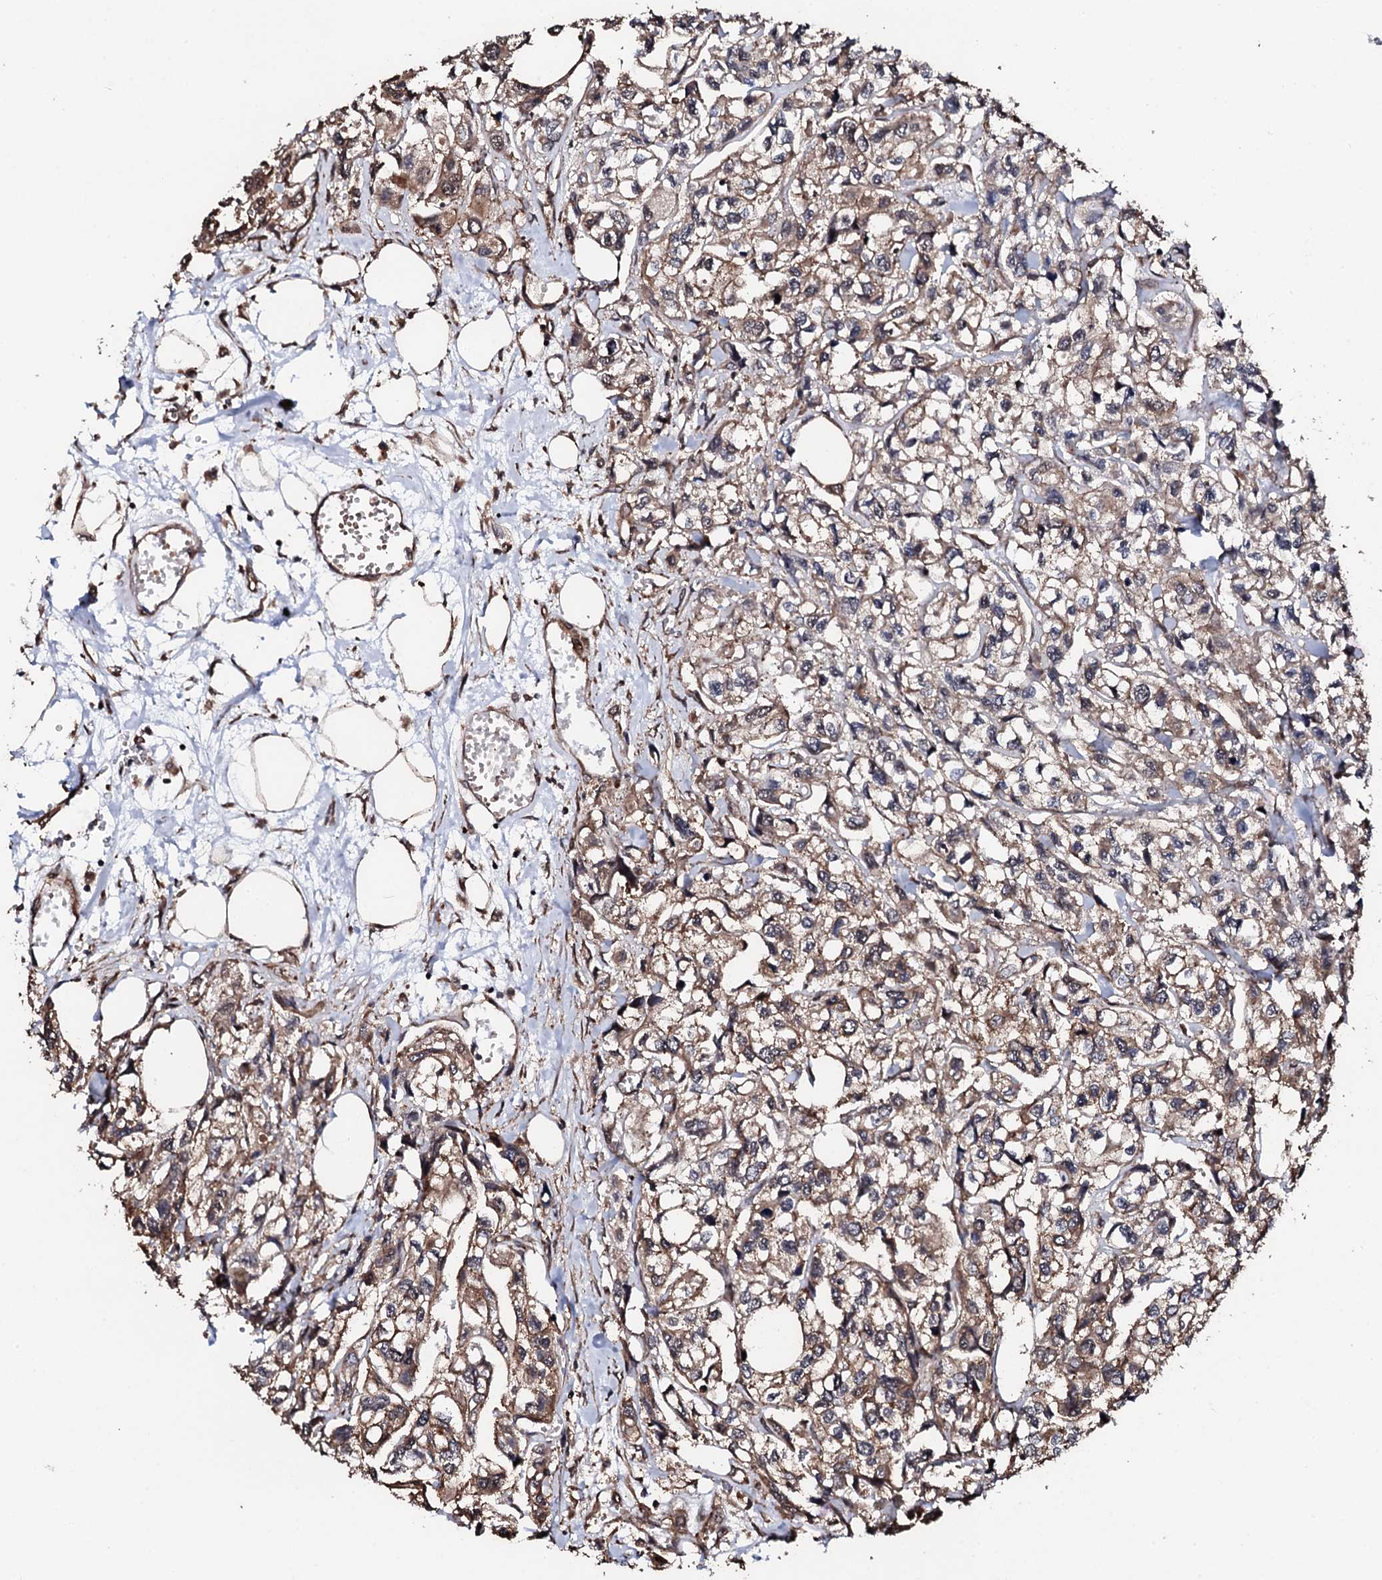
{"staining": {"intensity": "moderate", "quantity": ">75%", "location": "cytoplasmic/membranous"}, "tissue": "urothelial cancer", "cell_type": "Tumor cells", "image_type": "cancer", "snomed": [{"axis": "morphology", "description": "Urothelial carcinoma, High grade"}, {"axis": "topography", "description": "Urinary bladder"}], "caption": "The immunohistochemical stain labels moderate cytoplasmic/membranous expression in tumor cells of urothelial cancer tissue.", "gene": "CKAP5", "patient": {"sex": "male", "age": 67}}